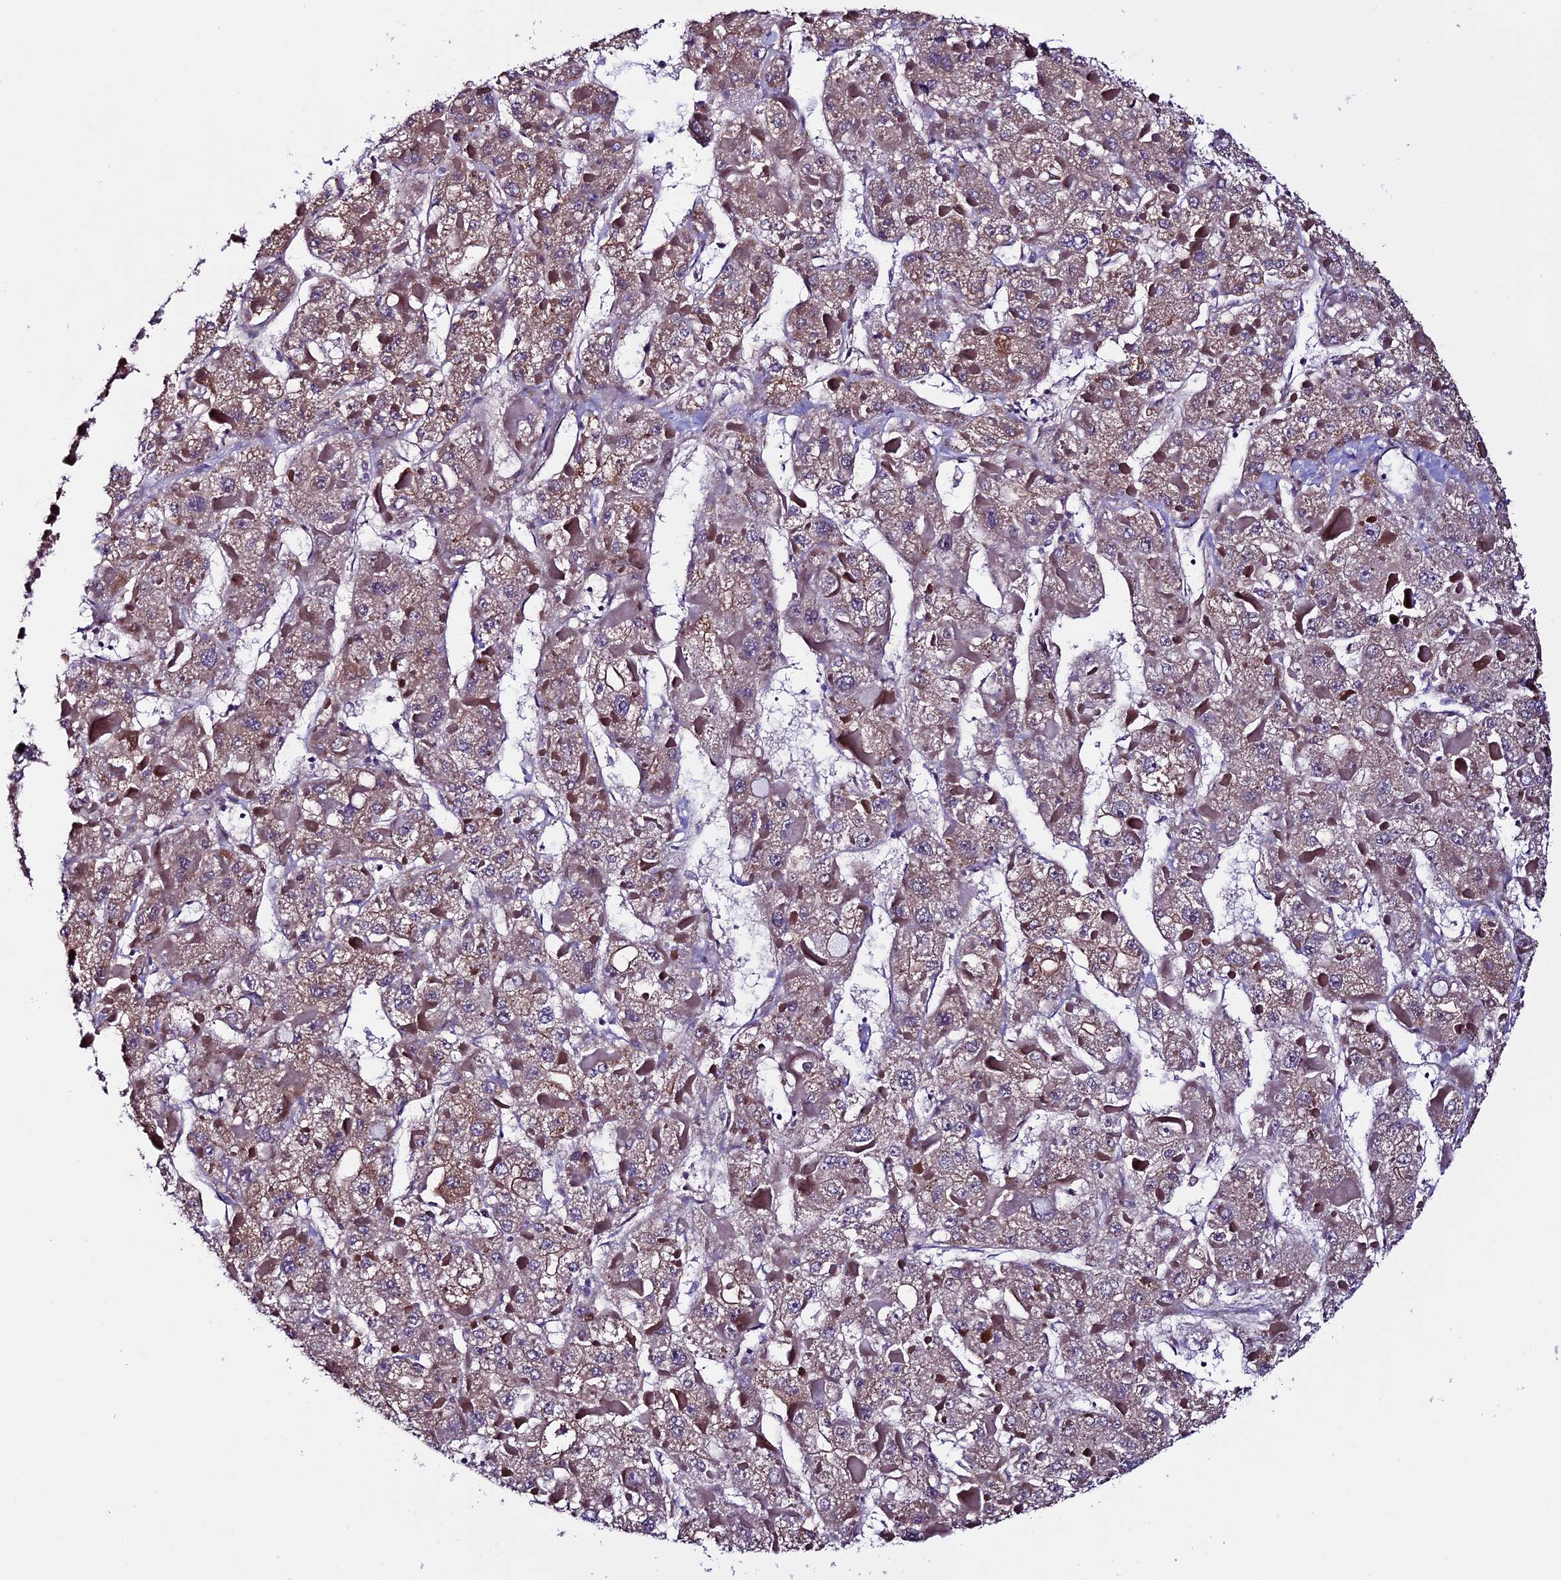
{"staining": {"intensity": "moderate", "quantity": ">75%", "location": "cytoplasmic/membranous"}, "tissue": "liver cancer", "cell_type": "Tumor cells", "image_type": "cancer", "snomed": [{"axis": "morphology", "description": "Carcinoma, Hepatocellular, NOS"}, {"axis": "topography", "description": "Liver"}], "caption": "IHC (DAB) staining of human liver cancer (hepatocellular carcinoma) reveals moderate cytoplasmic/membranous protein staining in about >75% of tumor cells. The staining was performed using DAB (3,3'-diaminobenzidine) to visualize the protein expression in brown, while the nuclei were stained in blue with hematoxylin (Magnification: 20x).", "gene": "TMEM171", "patient": {"sex": "female", "age": 73}}